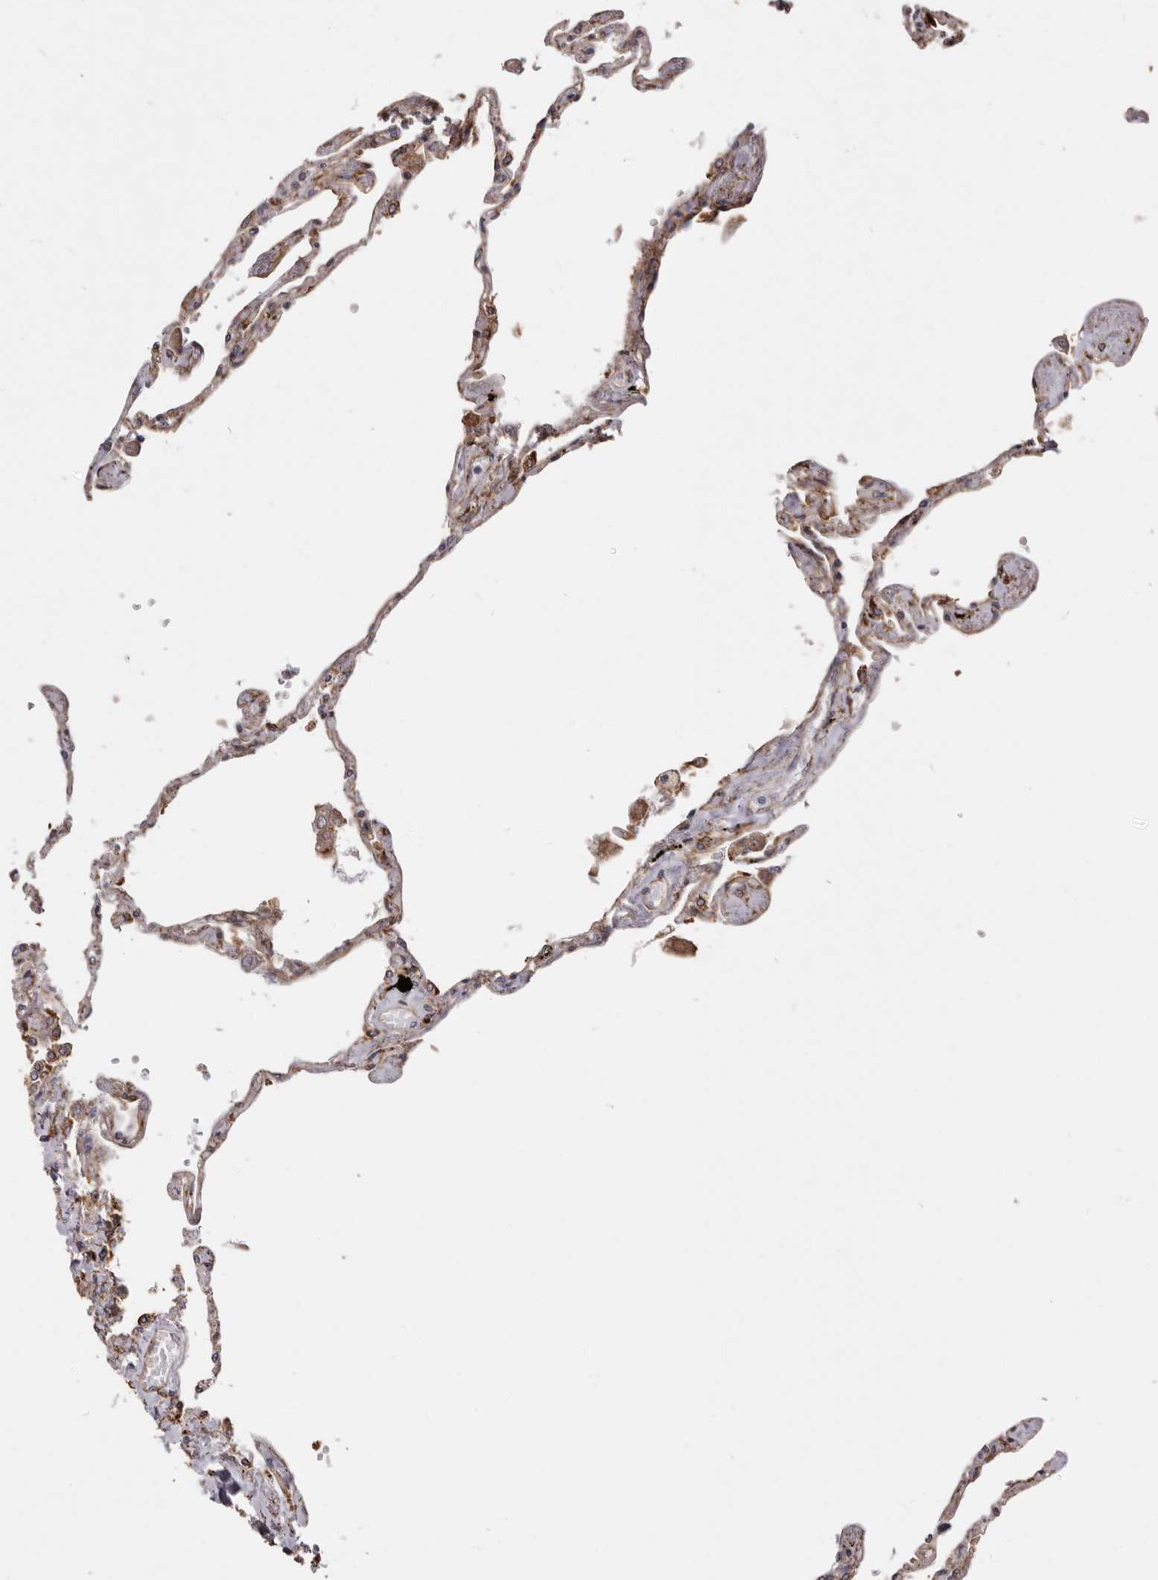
{"staining": {"intensity": "moderate", "quantity": ">75%", "location": "cytoplasmic/membranous"}, "tissue": "lung", "cell_type": "Alveolar cells", "image_type": "normal", "snomed": [{"axis": "morphology", "description": "Normal tissue, NOS"}, {"axis": "topography", "description": "Lung"}], "caption": "Brown immunohistochemical staining in normal lung reveals moderate cytoplasmic/membranous staining in approximately >75% of alveolar cells.", "gene": "WDTC1", "patient": {"sex": "female", "age": 67}}